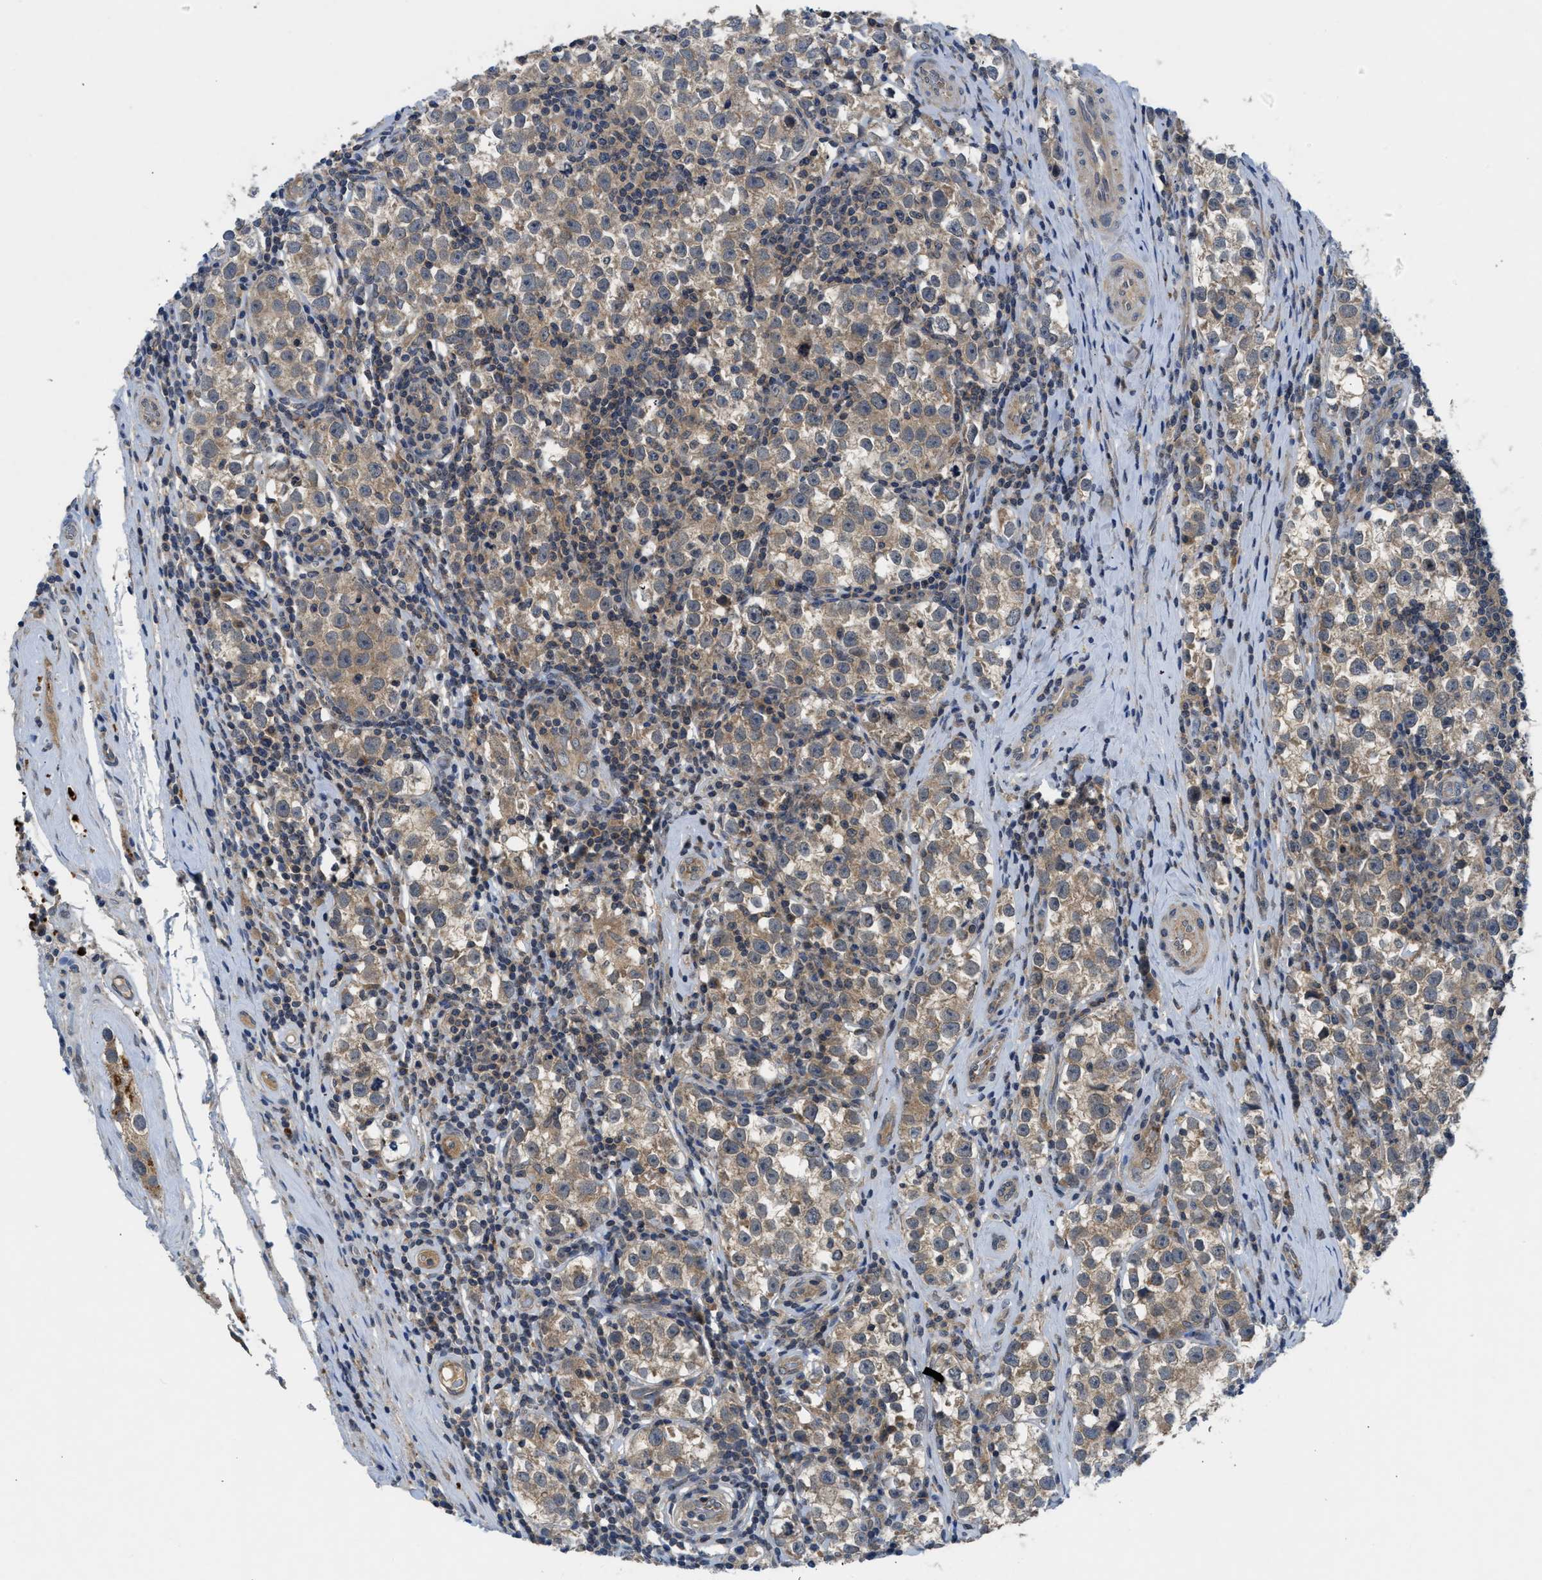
{"staining": {"intensity": "weak", "quantity": ">75%", "location": "cytoplasmic/membranous"}, "tissue": "testis cancer", "cell_type": "Tumor cells", "image_type": "cancer", "snomed": [{"axis": "morphology", "description": "Normal tissue, NOS"}, {"axis": "morphology", "description": "Seminoma, NOS"}, {"axis": "topography", "description": "Testis"}], "caption": "Seminoma (testis) was stained to show a protein in brown. There is low levels of weak cytoplasmic/membranous expression in about >75% of tumor cells.", "gene": "PDE7A", "patient": {"sex": "male", "age": 43}}